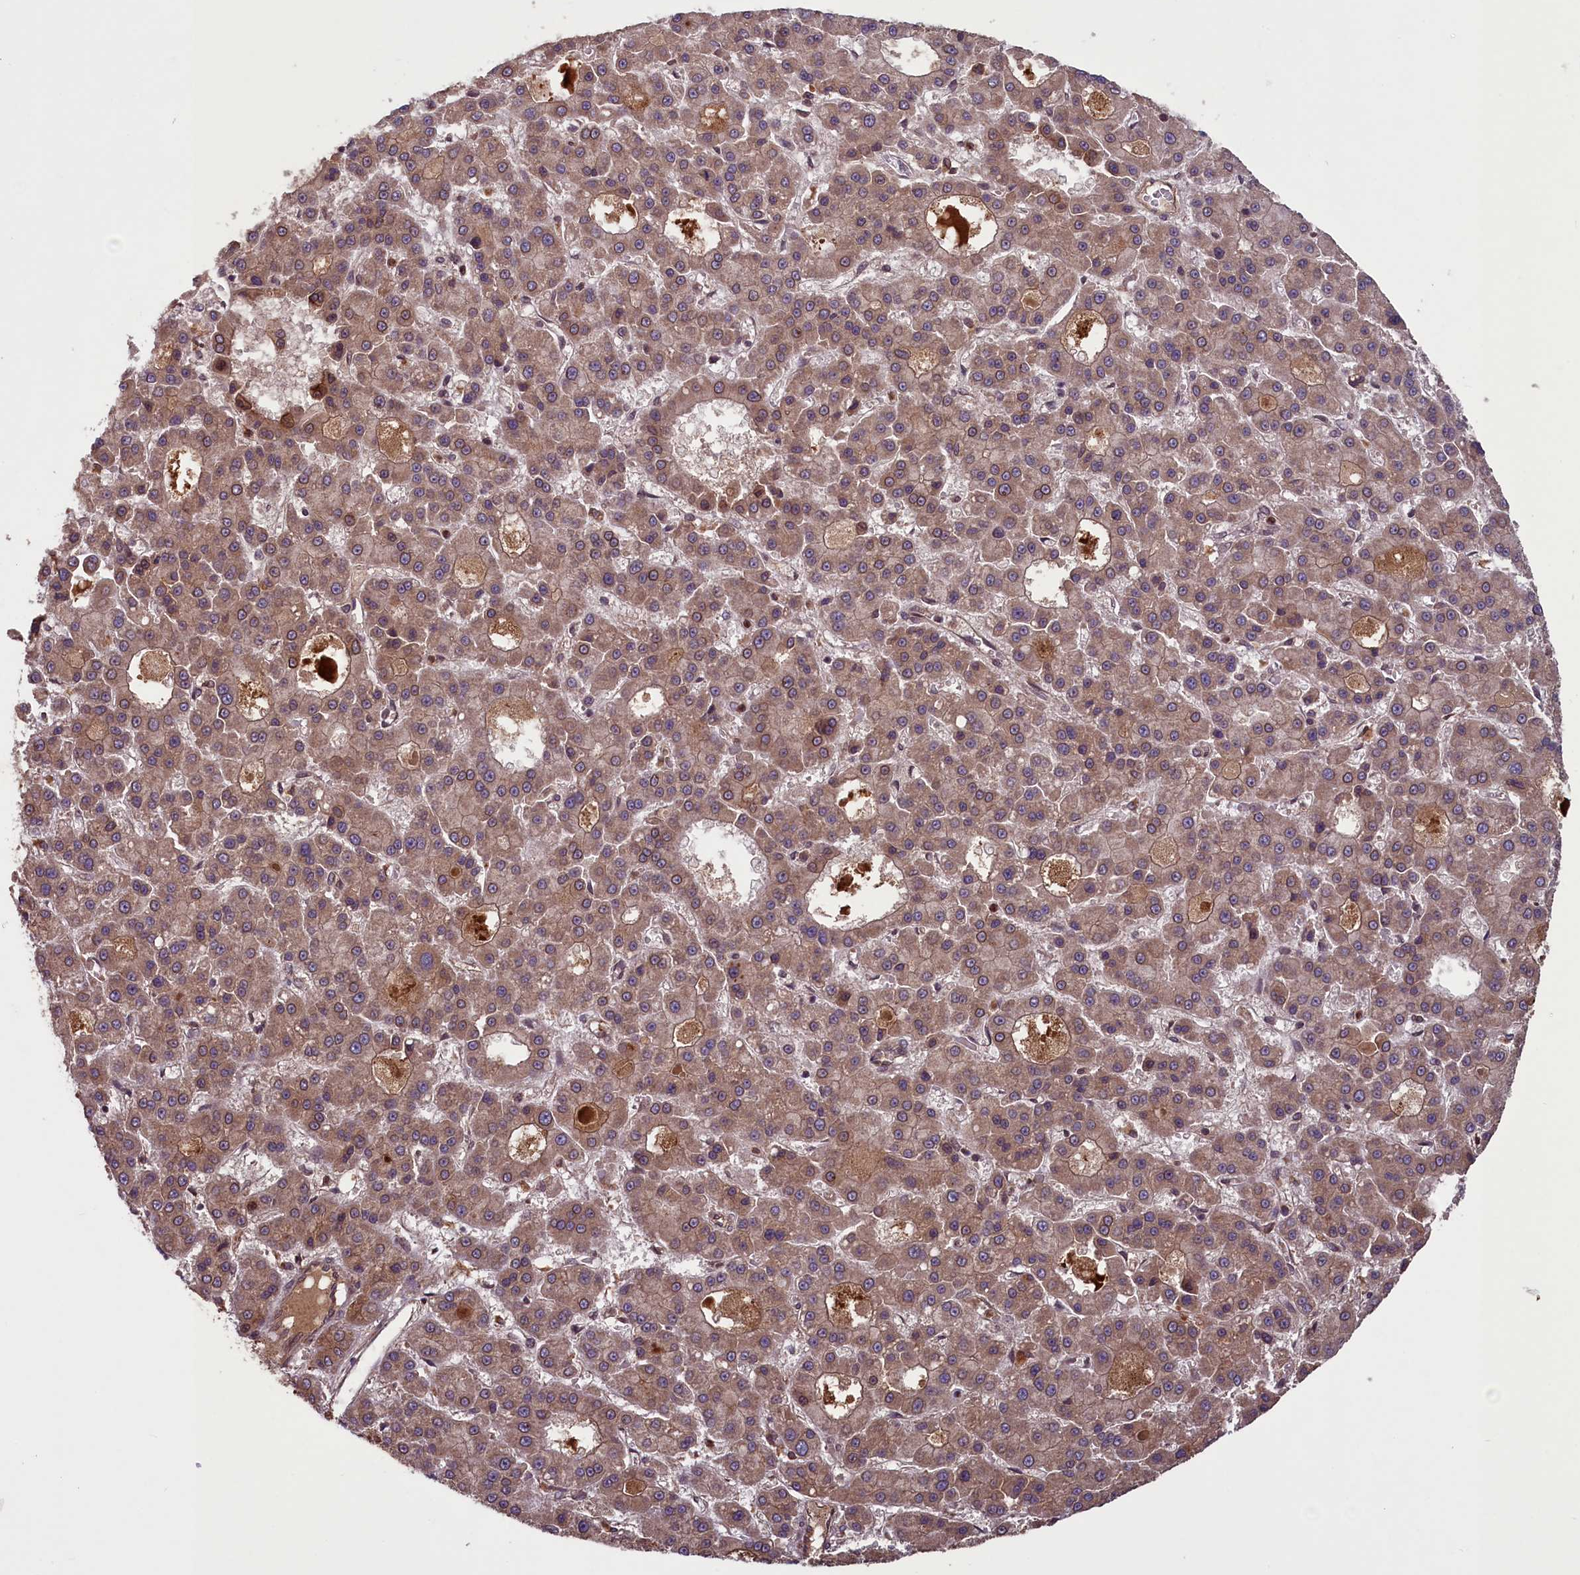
{"staining": {"intensity": "moderate", "quantity": ">75%", "location": "cytoplasmic/membranous"}, "tissue": "liver cancer", "cell_type": "Tumor cells", "image_type": "cancer", "snomed": [{"axis": "morphology", "description": "Carcinoma, Hepatocellular, NOS"}, {"axis": "topography", "description": "Liver"}], "caption": "Immunohistochemistry (IHC) (DAB) staining of human liver cancer shows moderate cytoplasmic/membranous protein staining in approximately >75% of tumor cells.", "gene": "CCDC125", "patient": {"sex": "male", "age": 70}}